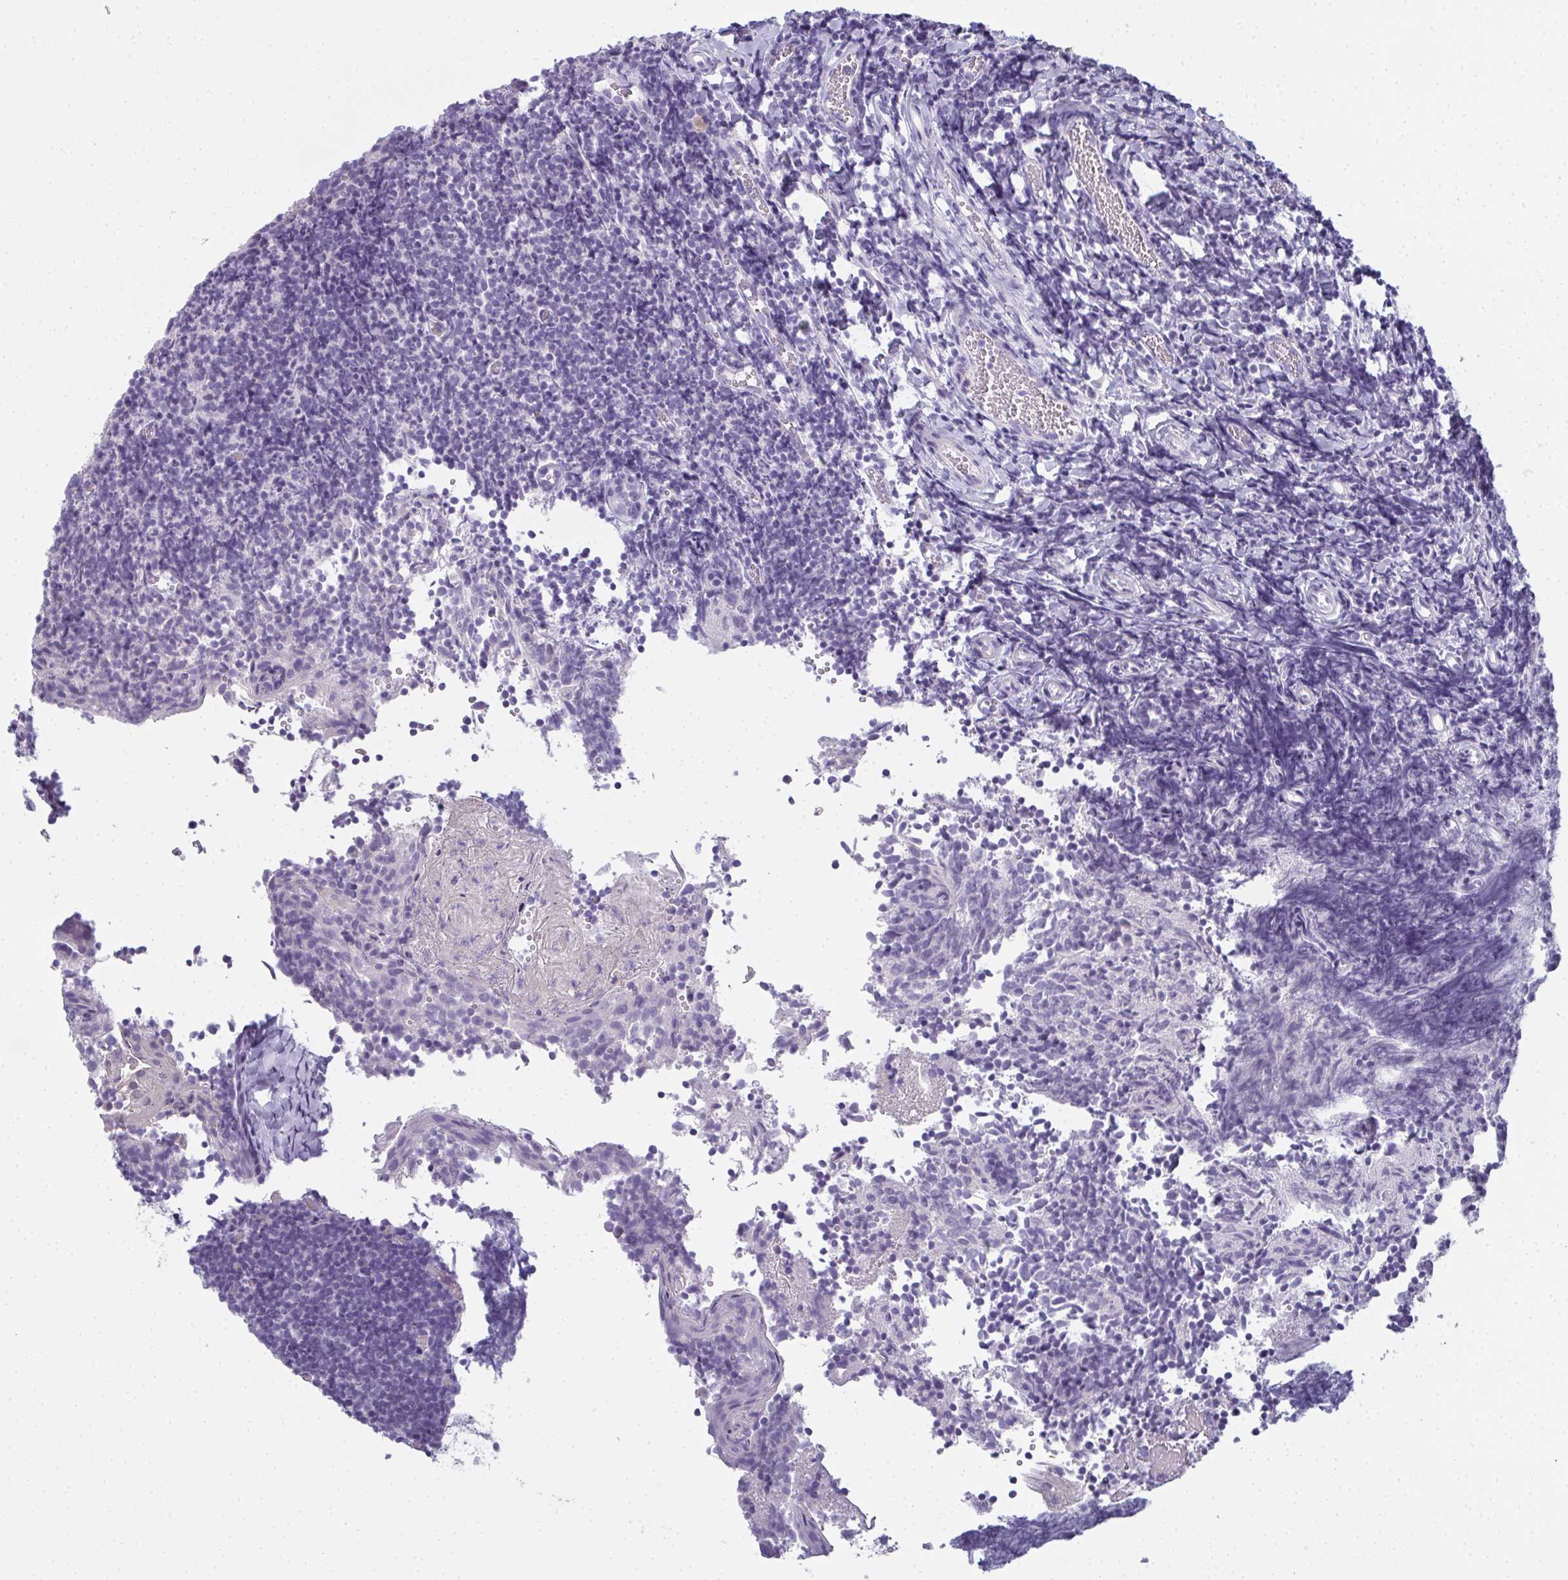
{"staining": {"intensity": "negative", "quantity": "none", "location": "none"}, "tissue": "tonsil", "cell_type": "Germinal center cells", "image_type": "normal", "snomed": [{"axis": "morphology", "description": "Normal tissue, NOS"}, {"axis": "topography", "description": "Tonsil"}], "caption": "Image shows no significant protein staining in germinal center cells of unremarkable tonsil. Brightfield microscopy of IHC stained with DAB (brown) and hematoxylin (blue), captured at high magnification.", "gene": "SLC36A2", "patient": {"sex": "female", "age": 10}}